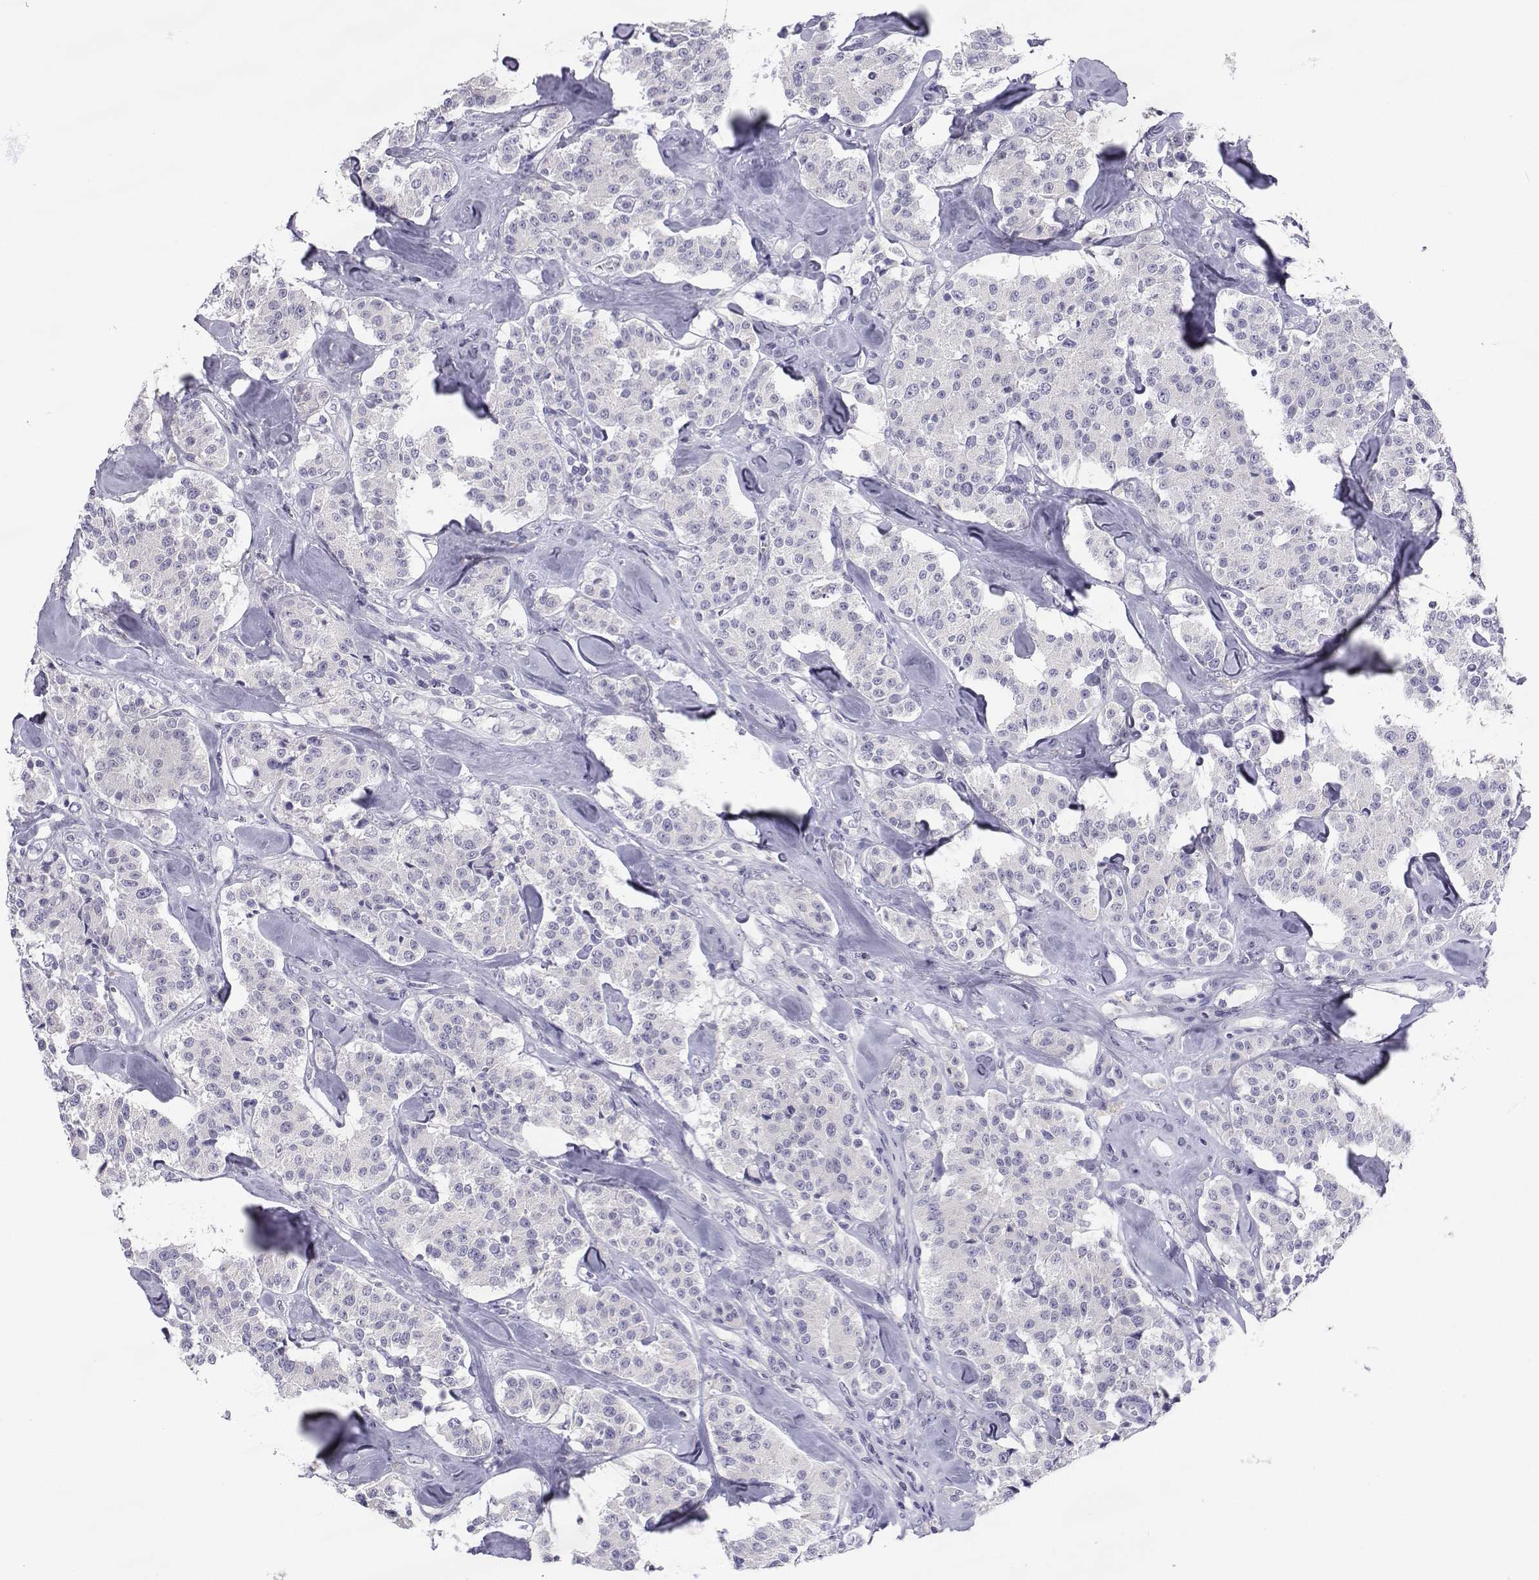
{"staining": {"intensity": "negative", "quantity": "none", "location": "none"}, "tissue": "carcinoid", "cell_type": "Tumor cells", "image_type": "cancer", "snomed": [{"axis": "morphology", "description": "Carcinoid, malignant, NOS"}, {"axis": "topography", "description": "Pancreas"}], "caption": "The micrograph demonstrates no significant positivity in tumor cells of carcinoid (malignant). (Brightfield microscopy of DAB IHC at high magnification).", "gene": "SLC6A3", "patient": {"sex": "male", "age": 41}}